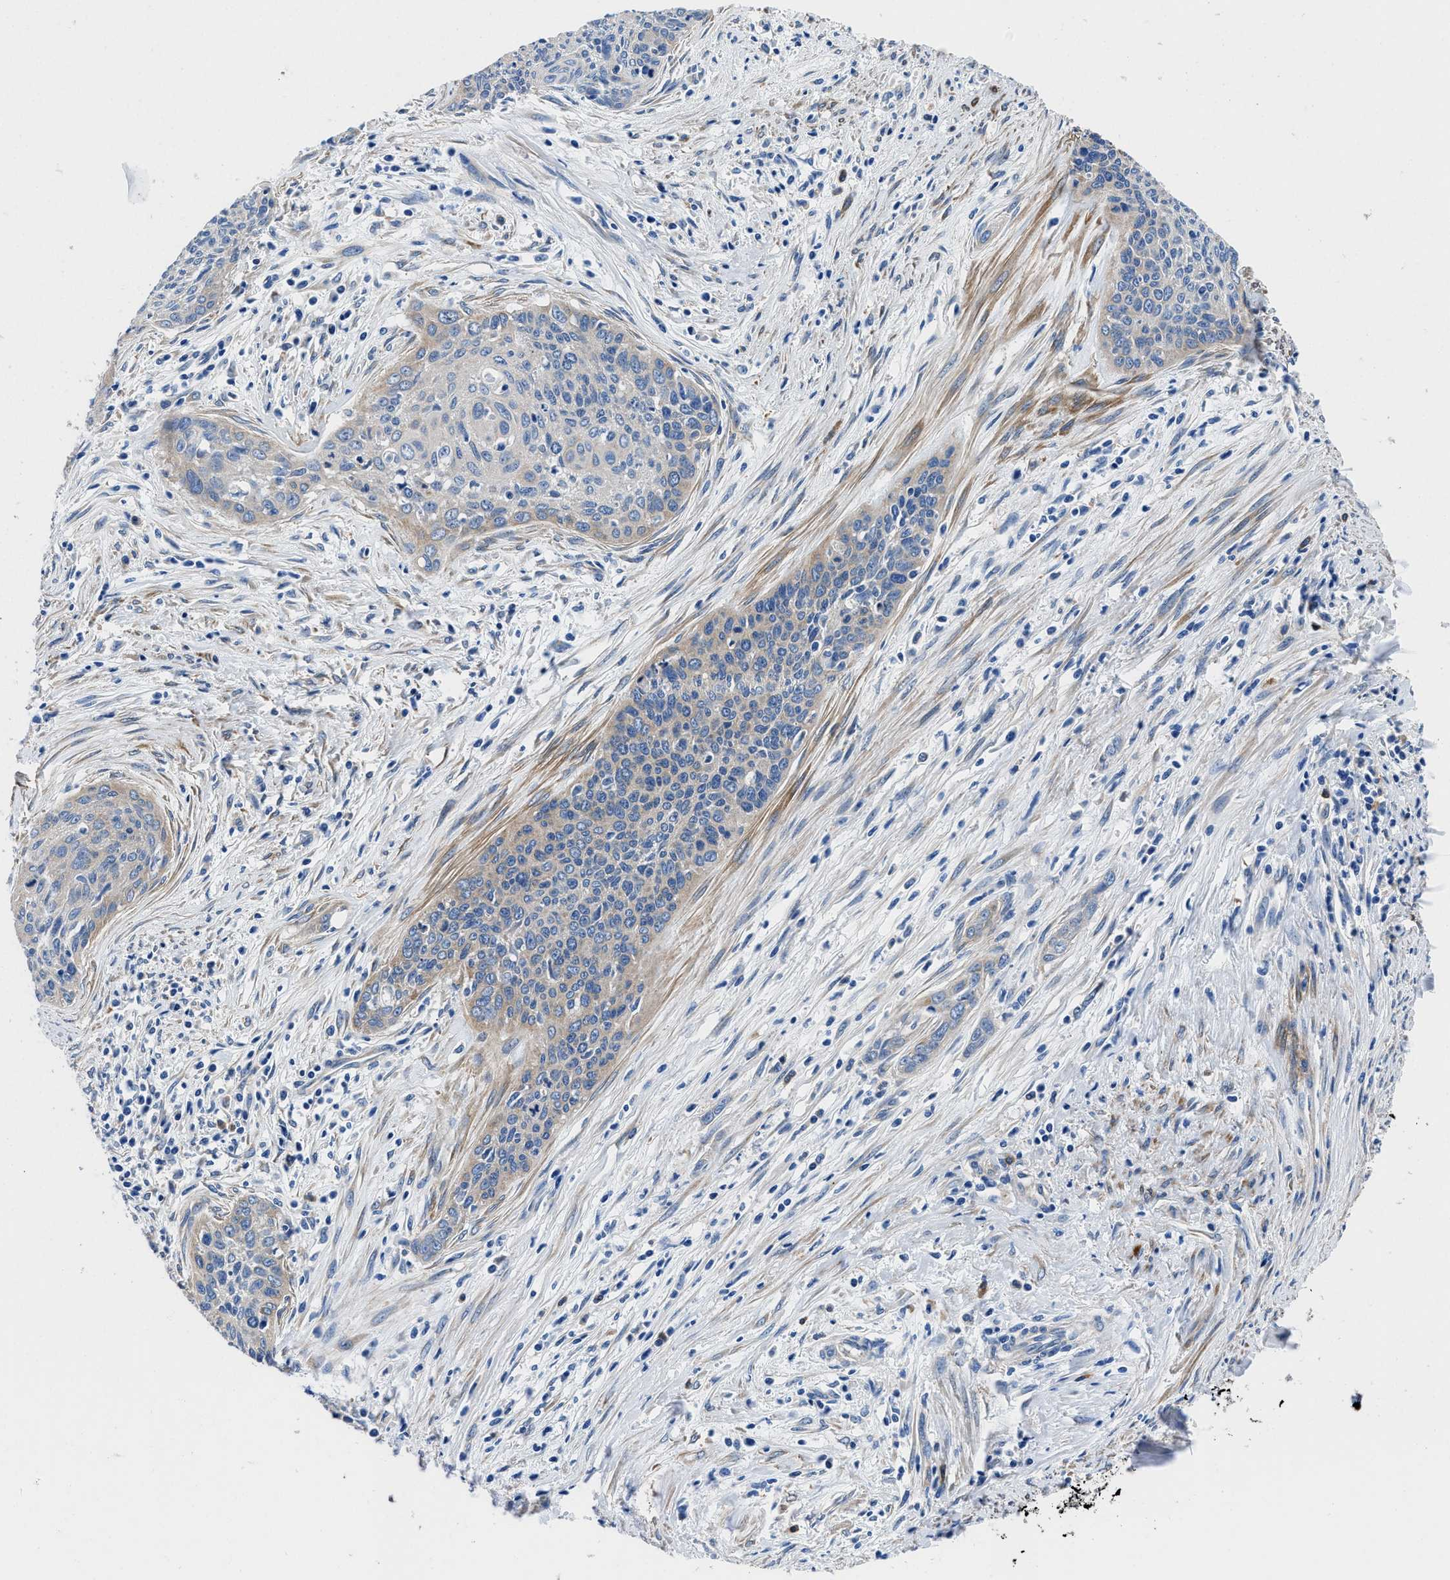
{"staining": {"intensity": "weak", "quantity": "<25%", "location": "cytoplasmic/membranous"}, "tissue": "cervical cancer", "cell_type": "Tumor cells", "image_type": "cancer", "snomed": [{"axis": "morphology", "description": "Squamous cell carcinoma, NOS"}, {"axis": "topography", "description": "Cervix"}], "caption": "The histopathology image demonstrates no significant staining in tumor cells of cervical cancer (squamous cell carcinoma).", "gene": "NEU1", "patient": {"sex": "female", "age": 55}}